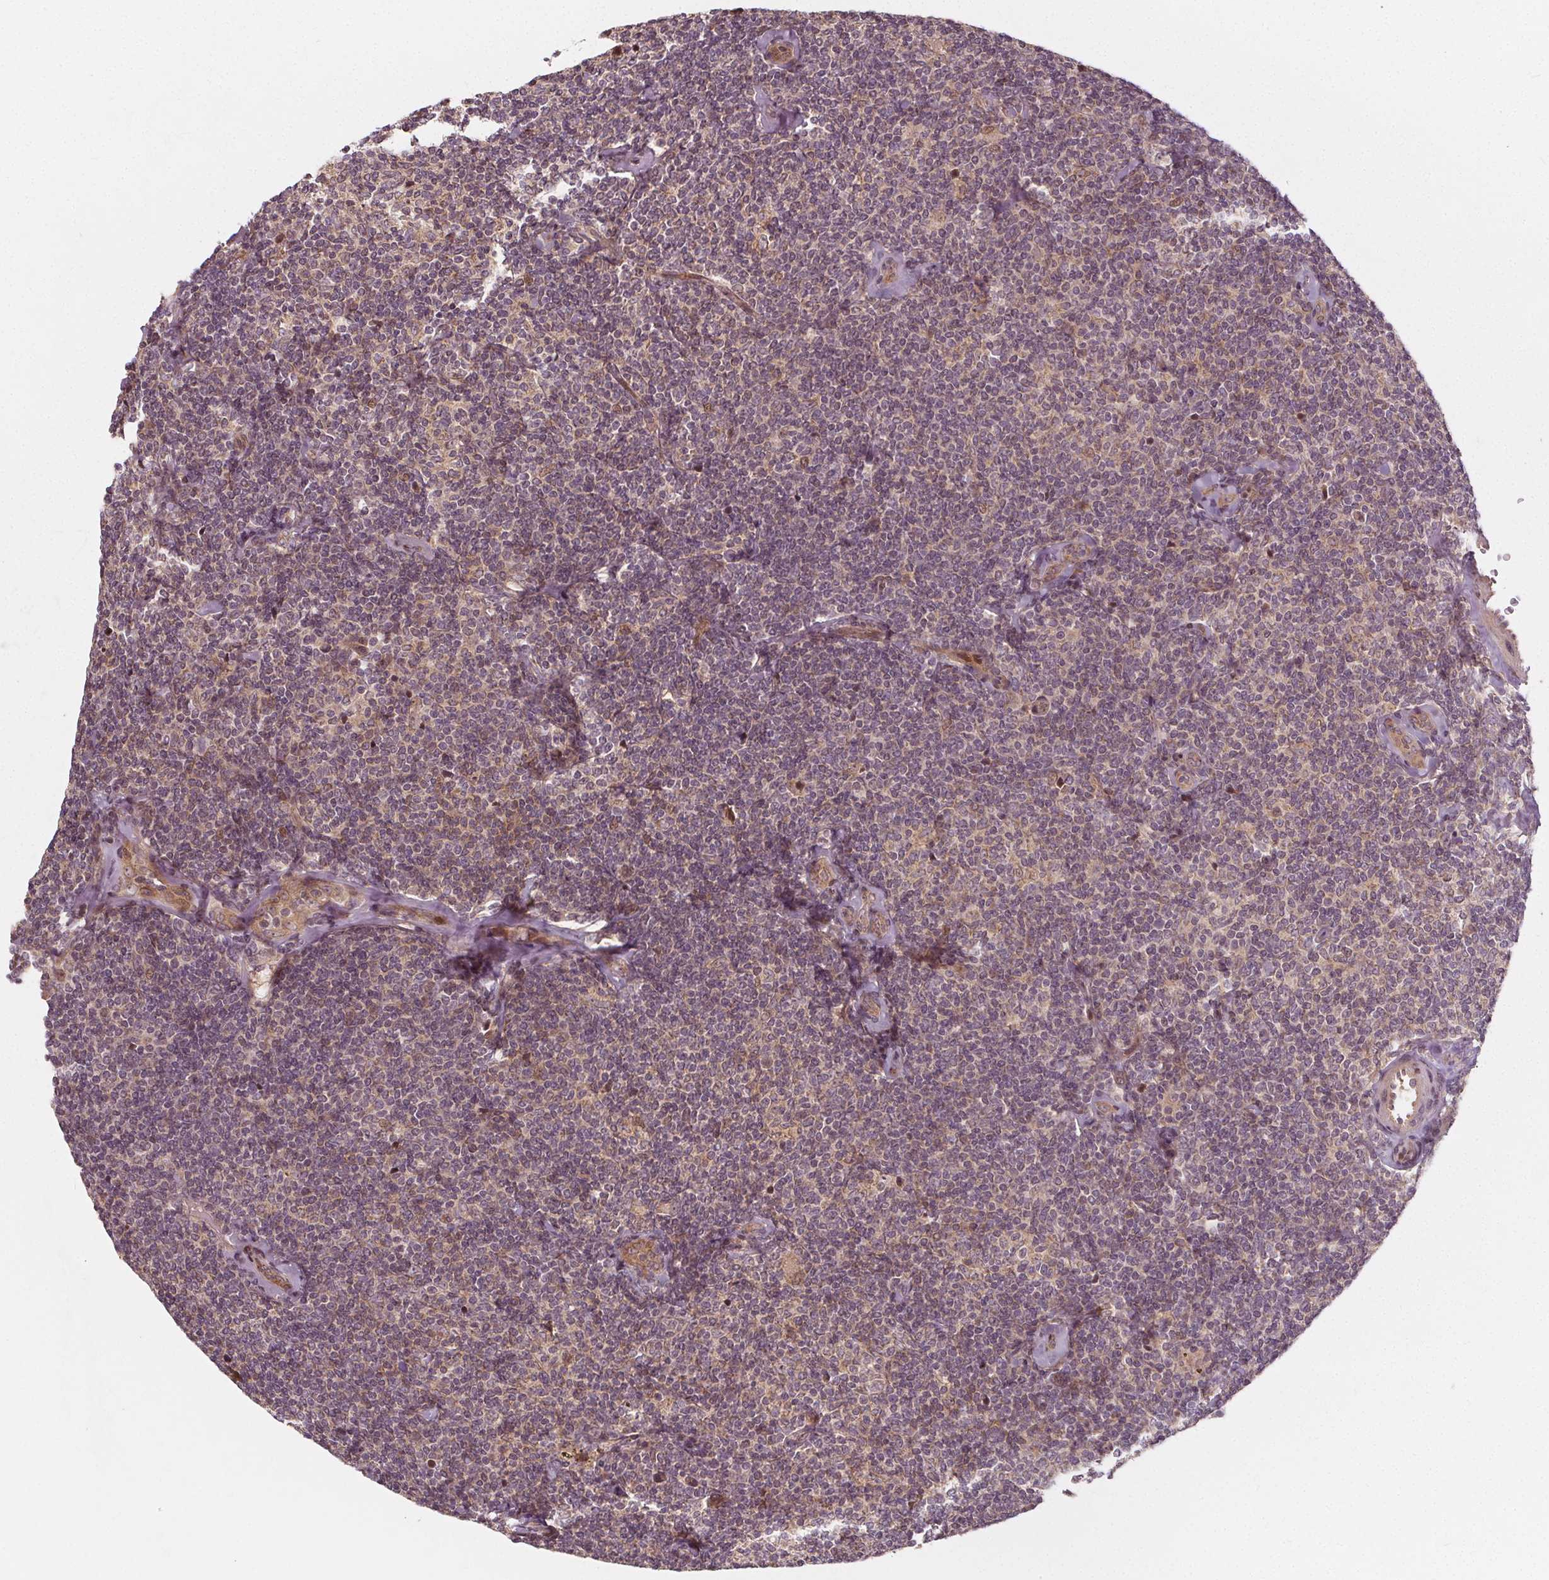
{"staining": {"intensity": "weak", "quantity": ">75%", "location": "cytoplasmic/membranous"}, "tissue": "lymphoma", "cell_type": "Tumor cells", "image_type": "cancer", "snomed": [{"axis": "morphology", "description": "Malignant lymphoma, non-Hodgkin's type, Low grade"}, {"axis": "topography", "description": "Lymph node"}], "caption": "Human malignant lymphoma, non-Hodgkin's type (low-grade) stained with a protein marker demonstrates weak staining in tumor cells.", "gene": "AKT1S1", "patient": {"sex": "female", "age": 56}}